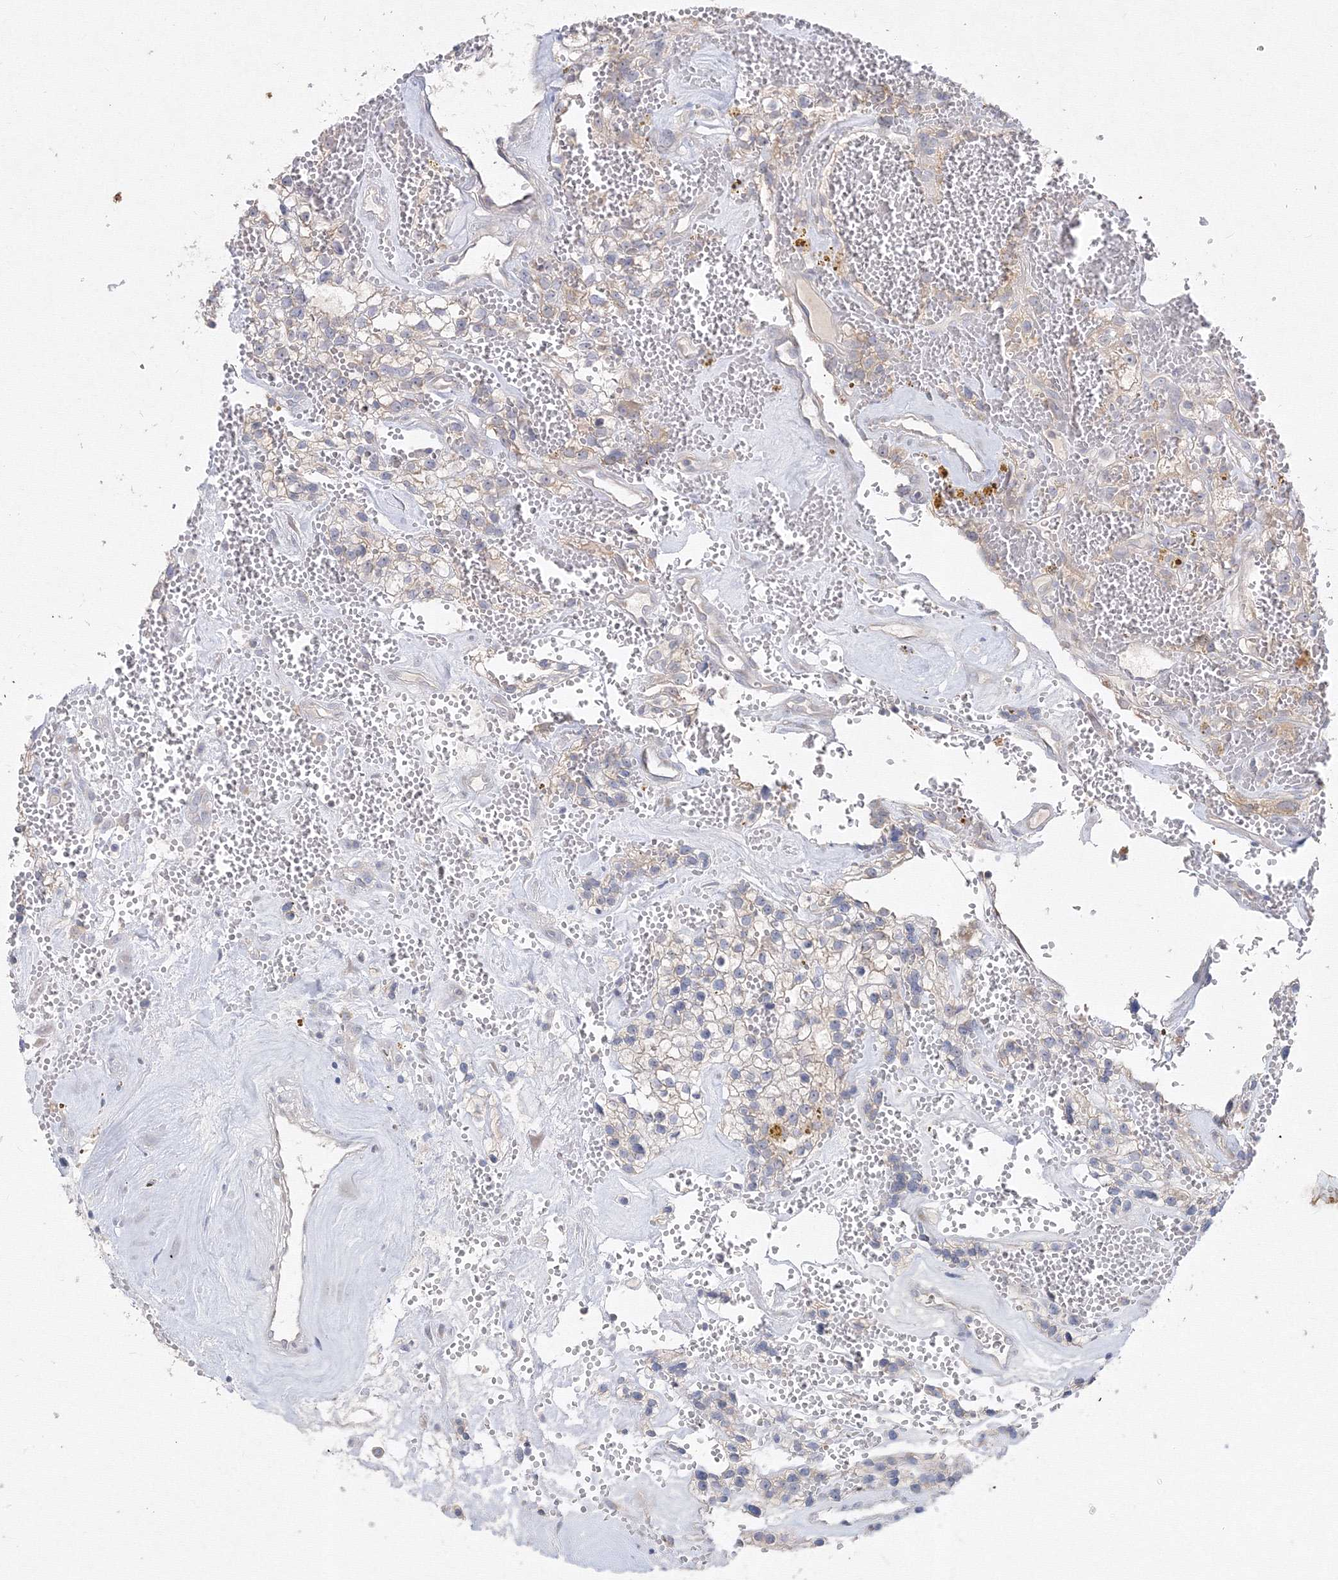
{"staining": {"intensity": "weak", "quantity": "<25%", "location": "cytoplasmic/membranous"}, "tissue": "renal cancer", "cell_type": "Tumor cells", "image_type": "cancer", "snomed": [{"axis": "morphology", "description": "Adenocarcinoma, NOS"}, {"axis": "topography", "description": "Kidney"}], "caption": "IHC image of human renal cancer stained for a protein (brown), which demonstrates no staining in tumor cells.", "gene": "FBXL8", "patient": {"sex": "female", "age": 57}}